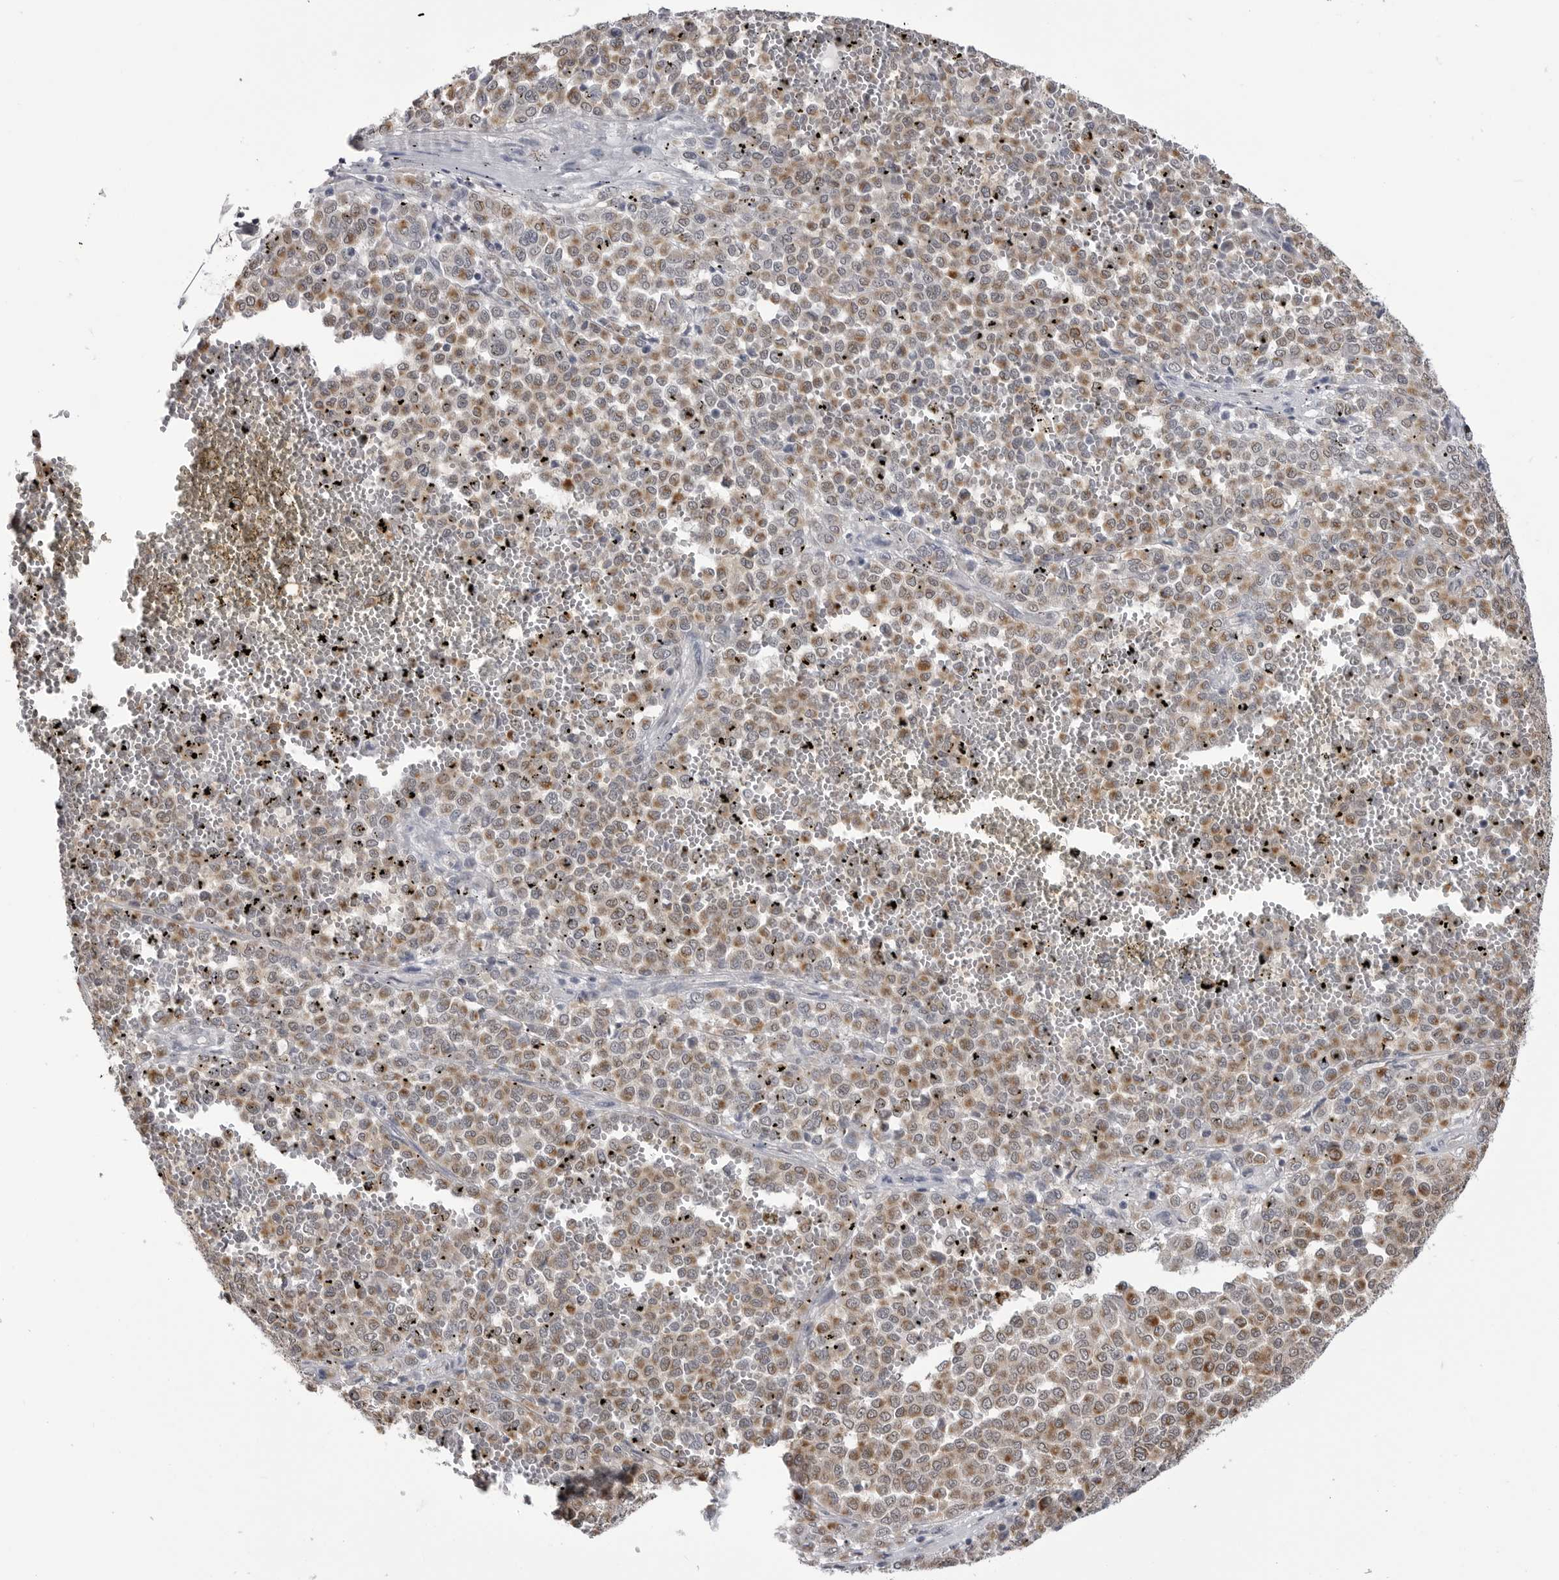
{"staining": {"intensity": "moderate", "quantity": ">75%", "location": "cytoplasmic/membranous"}, "tissue": "melanoma", "cell_type": "Tumor cells", "image_type": "cancer", "snomed": [{"axis": "morphology", "description": "Malignant melanoma, Metastatic site"}, {"axis": "topography", "description": "Pancreas"}], "caption": "An image of human malignant melanoma (metastatic site) stained for a protein demonstrates moderate cytoplasmic/membranous brown staining in tumor cells.", "gene": "FH", "patient": {"sex": "female", "age": 30}}